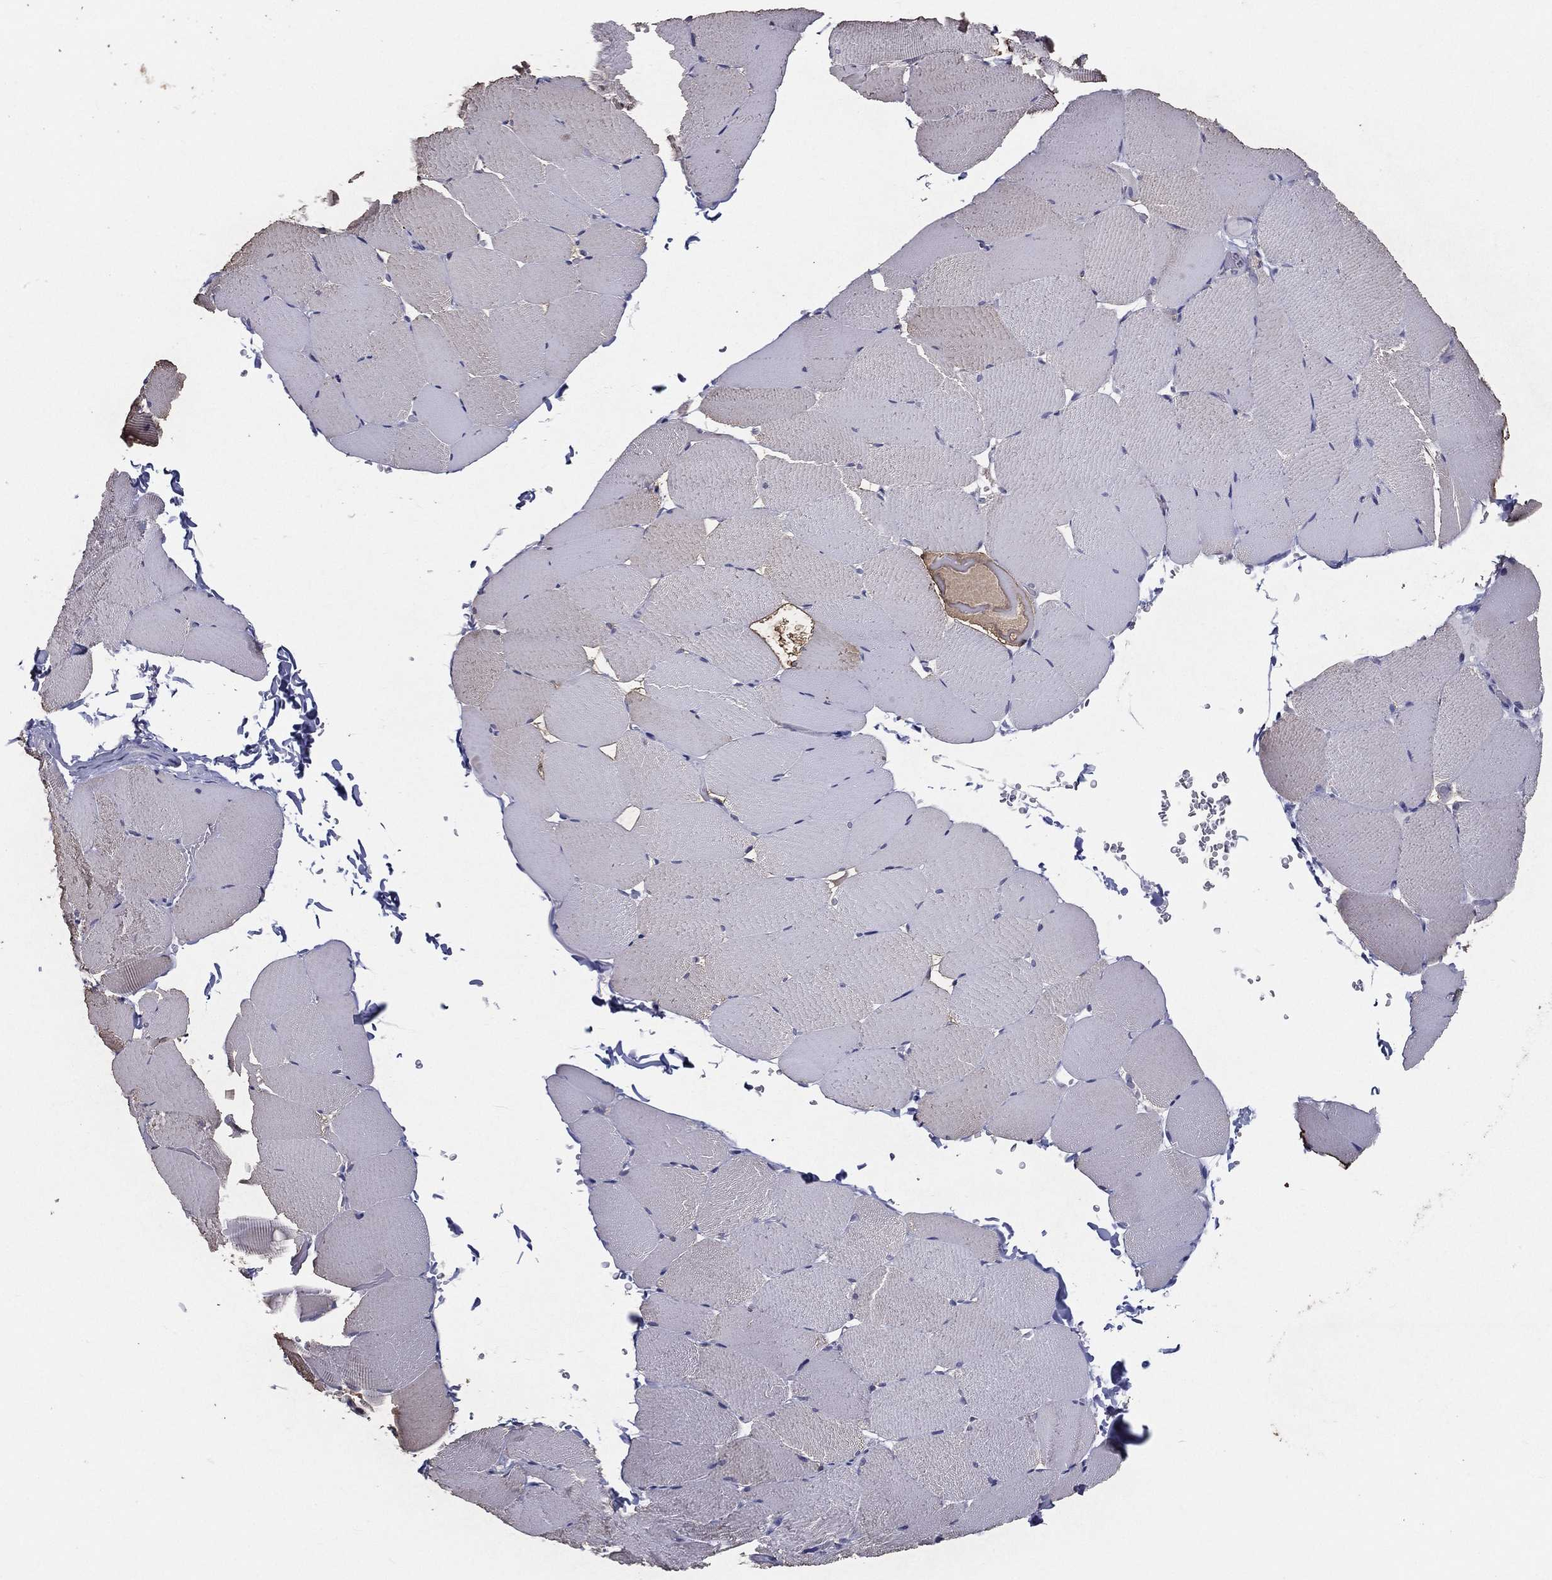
{"staining": {"intensity": "negative", "quantity": "none", "location": "none"}, "tissue": "skeletal muscle", "cell_type": "Myocytes", "image_type": "normal", "snomed": [{"axis": "morphology", "description": "Normal tissue, NOS"}, {"axis": "topography", "description": "Skeletal muscle"}], "caption": "Immunohistochemistry of benign skeletal muscle displays no staining in myocytes.", "gene": "PCSK1", "patient": {"sex": "female", "age": 37}}